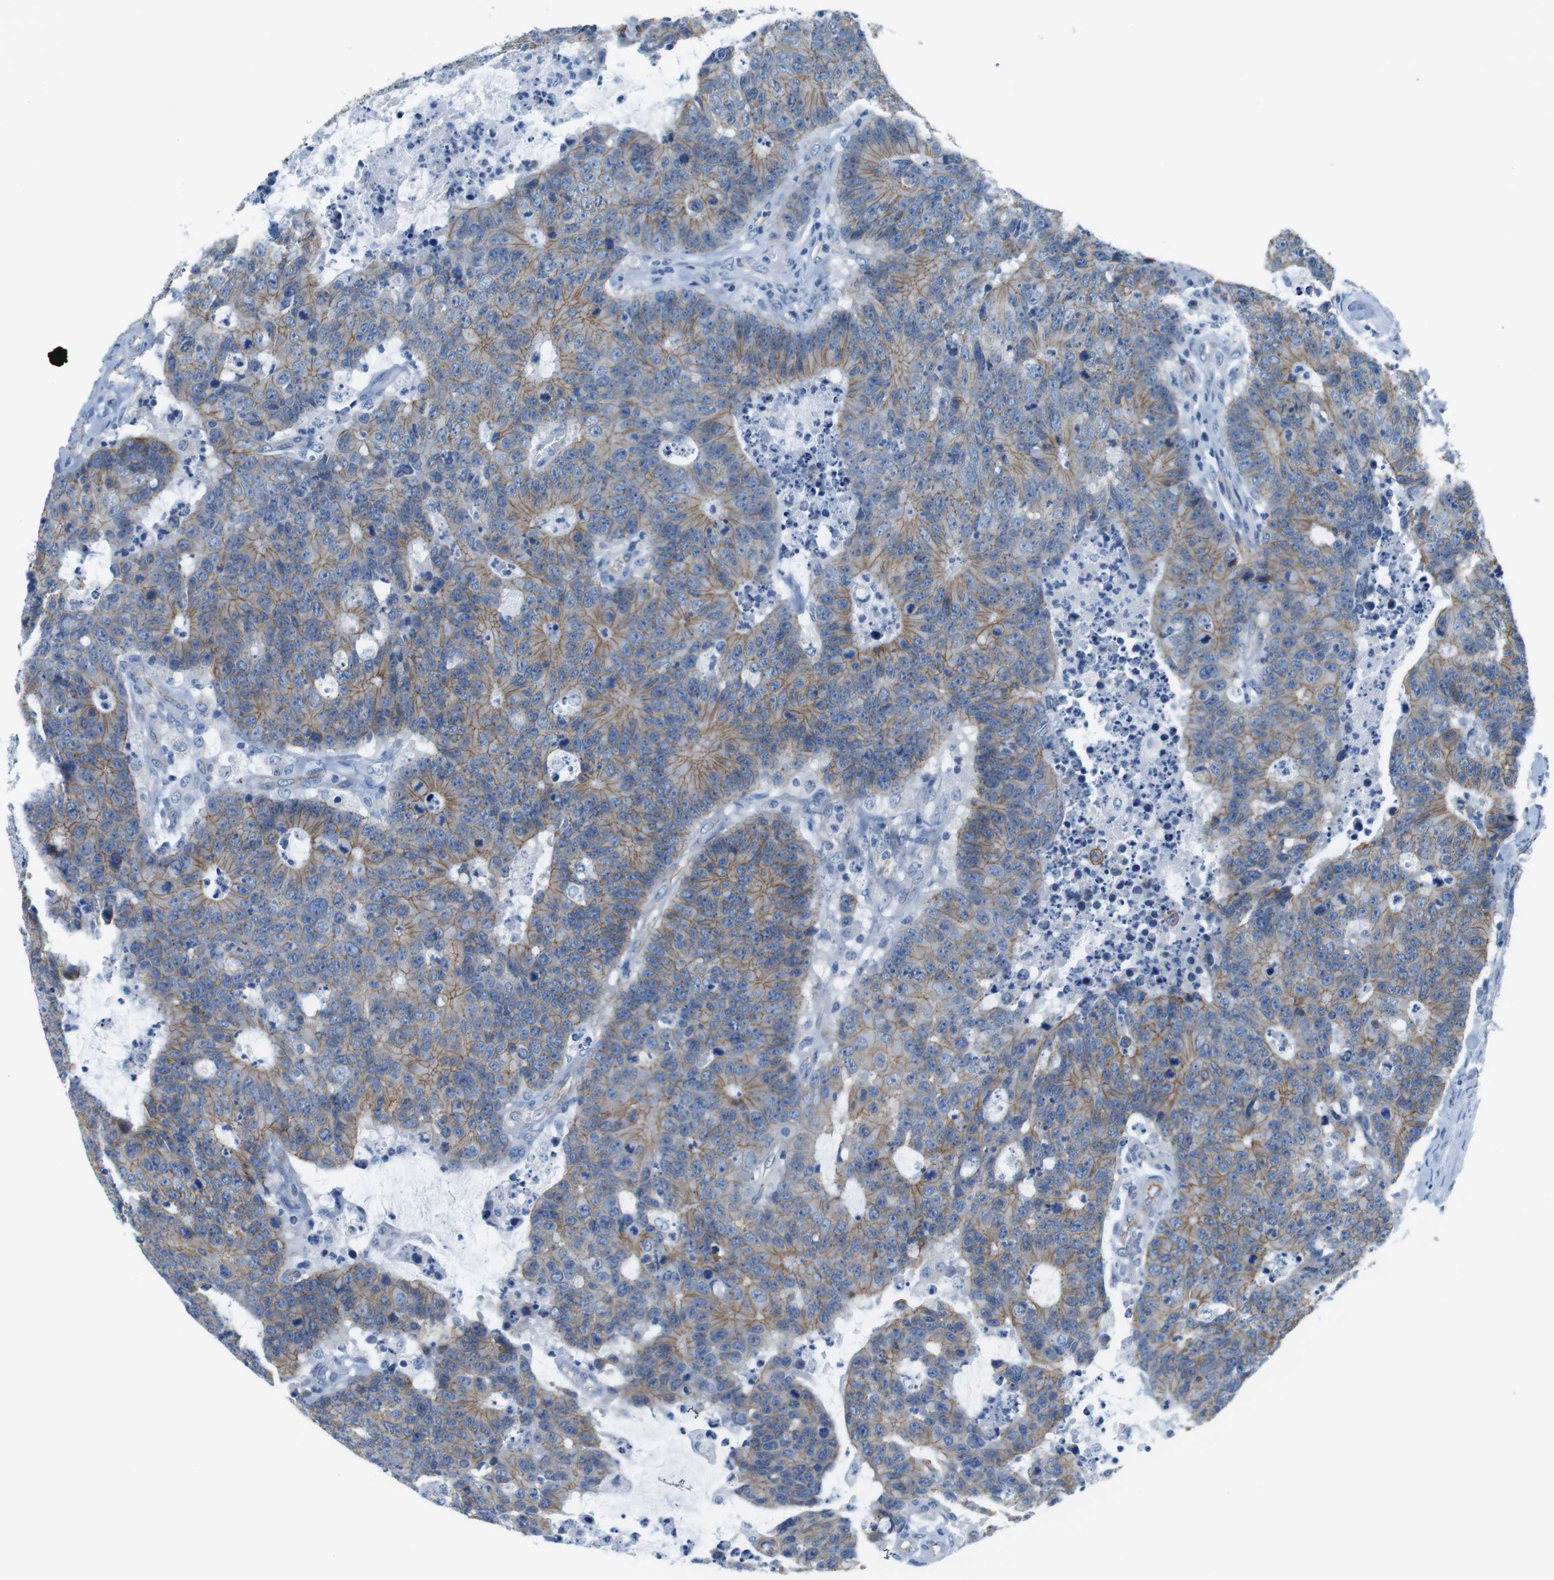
{"staining": {"intensity": "weak", "quantity": ">75%", "location": "cytoplasmic/membranous"}, "tissue": "colorectal cancer", "cell_type": "Tumor cells", "image_type": "cancer", "snomed": [{"axis": "morphology", "description": "Adenocarcinoma, NOS"}, {"axis": "topography", "description": "Colon"}], "caption": "Approximately >75% of tumor cells in human colorectal cancer exhibit weak cytoplasmic/membranous protein staining as visualized by brown immunohistochemical staining.", "gene": "SLC6A6", "patient": {"sex": "female", "age": 86}}